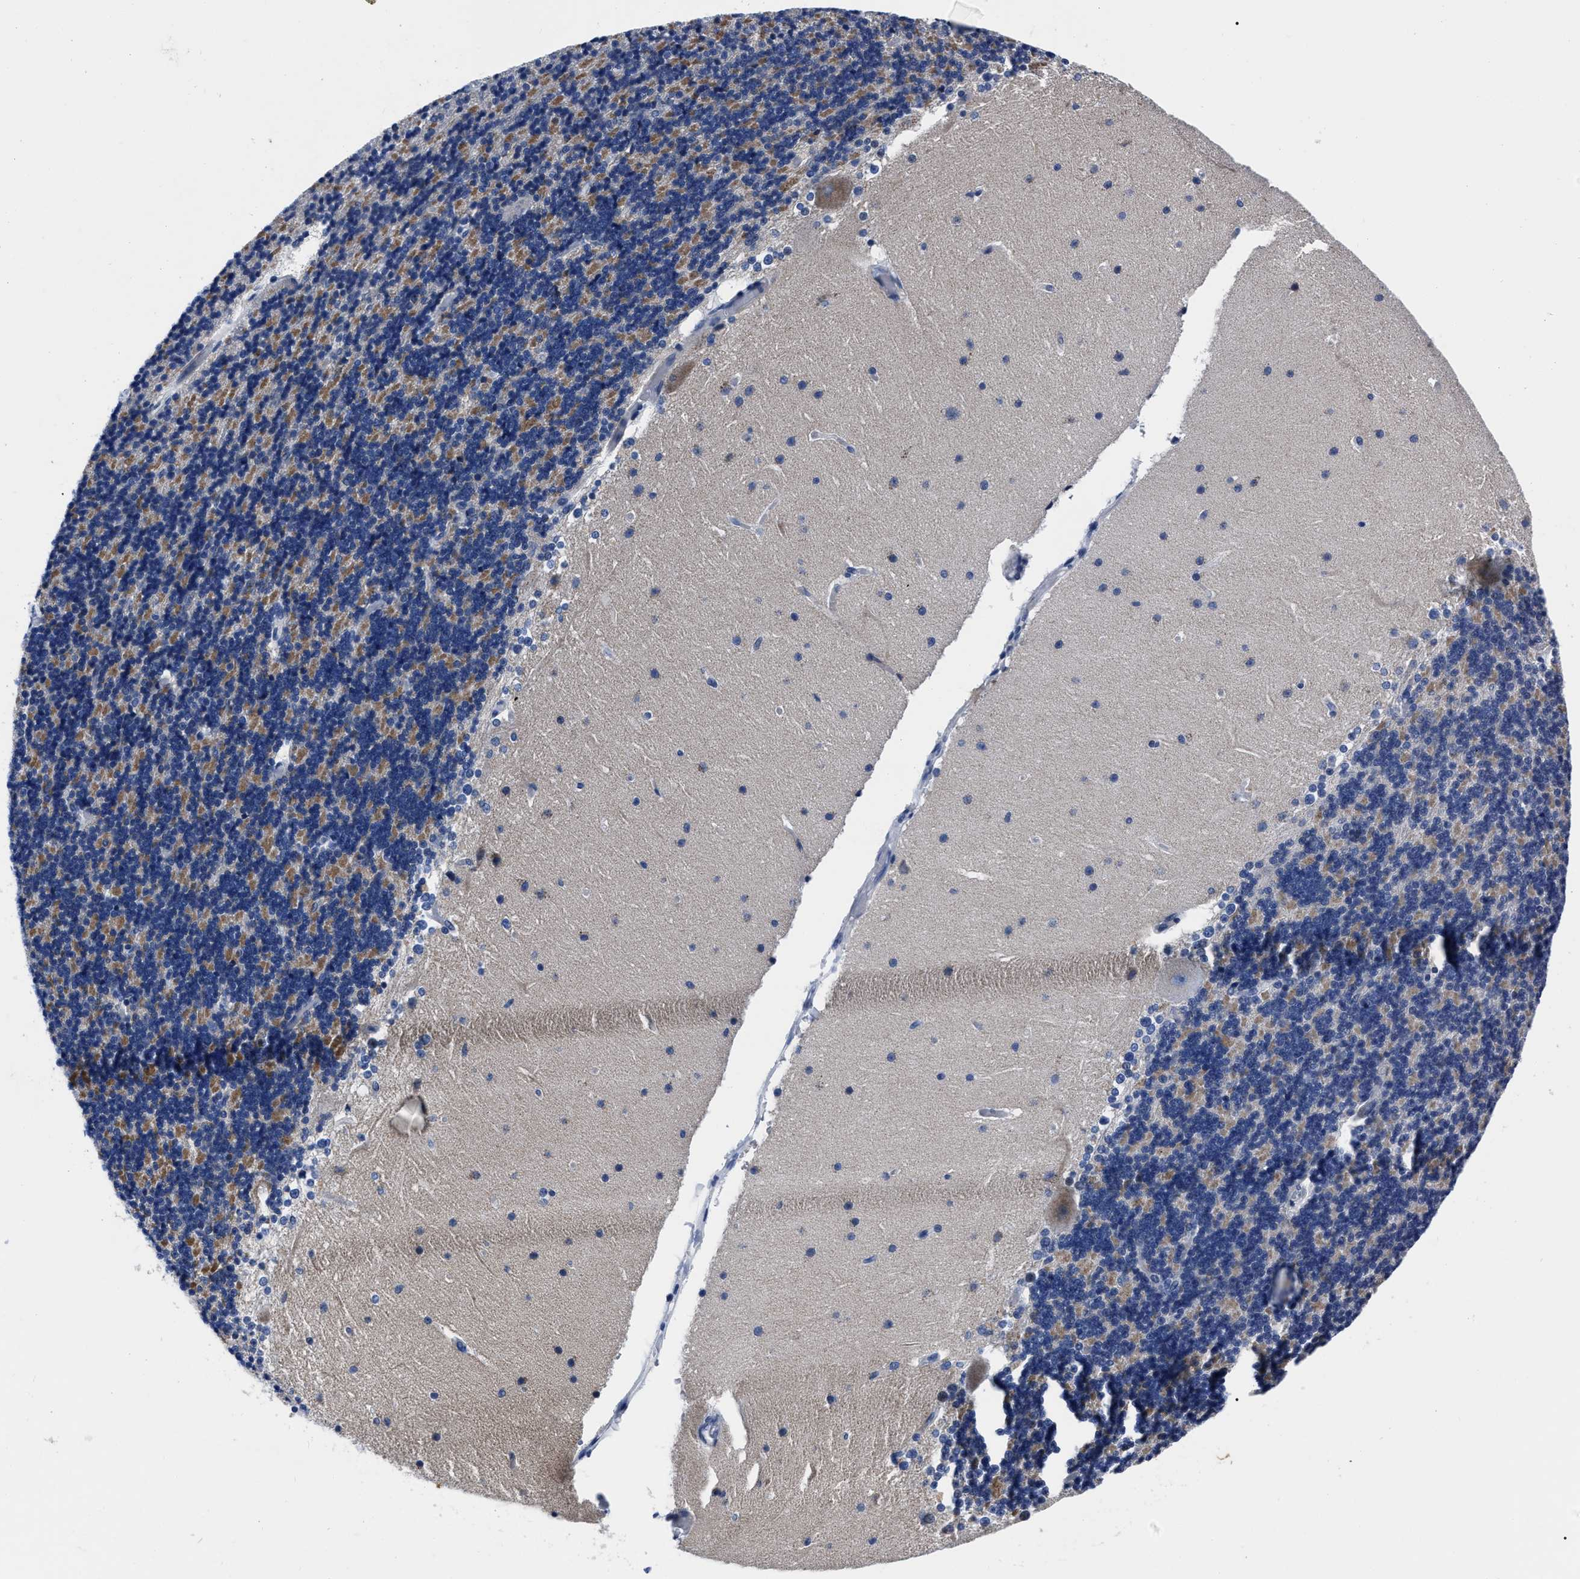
{"staining": {"intensity": "moderate", "quantity": "<25%", "location": "cytoplasmic/membranous"}, "tissue": "cerebellum", "cell_type": "Cells in granular layer", "image_type": "normal", "snomed": [{"axis": "morphology", "description": "Normal tissue, NOS"}, {"axis": "topography", "description": "Cerebellum"}], "caption": "Immunohistochemical staining of unremarkable cerebellum exhibits <25% levels of moderate cytoplasmic/membranous protein staining in about <25% of cells in granular layer.", "gene": "MOV10L1", "patient": {"sex": "female", "age": 19}}